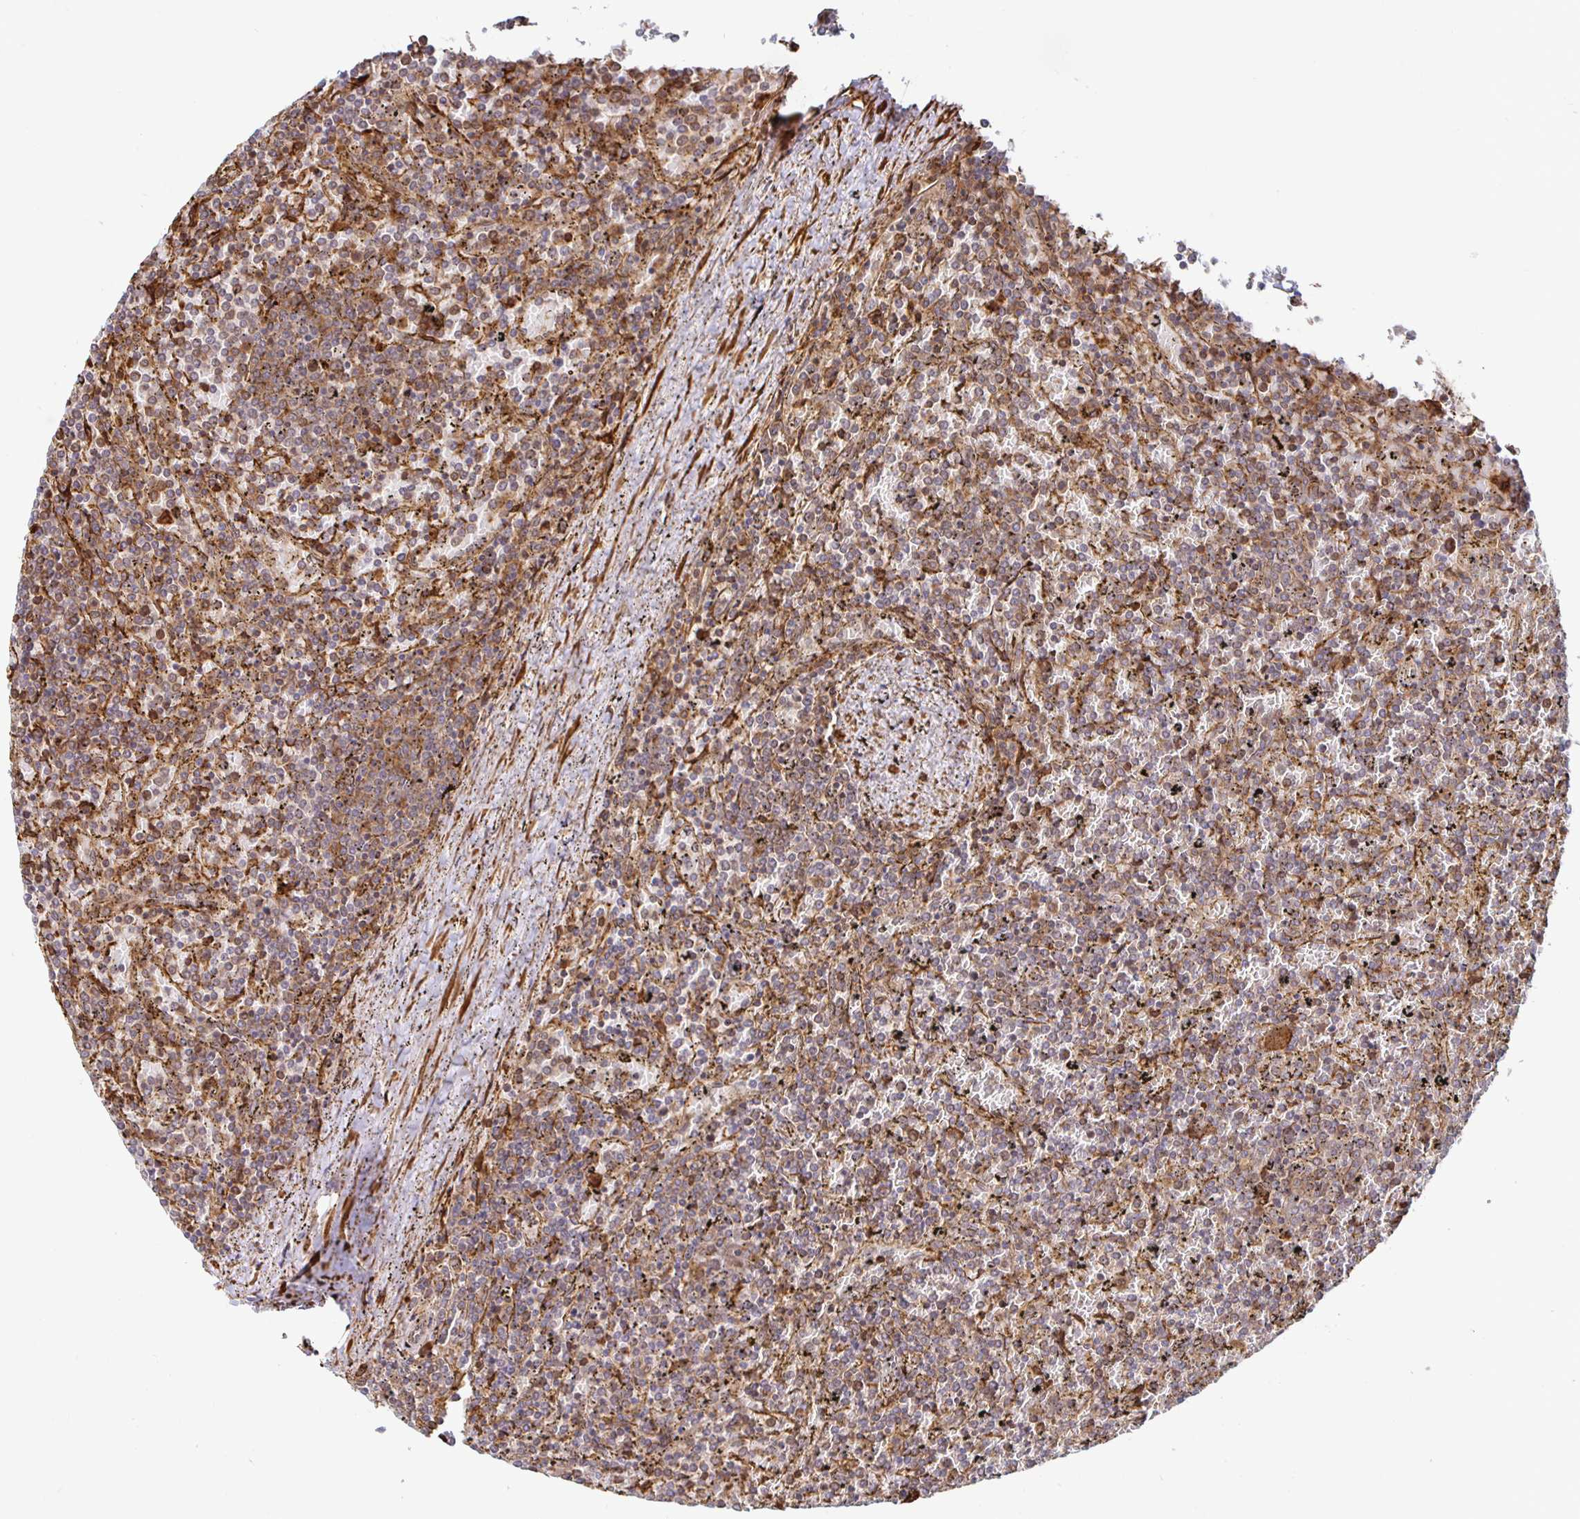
{"staining": {"intensity": "moderate", "quantity": ">75%", "location": "cytoplasmic/membranous"}, "tissue": "lymphoma", "cell_type": "Tumor cells", "image_type": "cancer", "snomed": [{"axis": "morphology", "description": "Malignant lymphoma, non-Hodgkin's type, Low grade"}, {"axis": "topography", "description": "Spleen"}], "caption": "The photomicrograph shows a brown stain indicating the presence of a protein in the cytoplasmic/membranous of tumor cells in low-grade malignant lymphoma, non-Hodgkin's type.", "gene": "STRAP", "patient": {"sex": "female", "age": 77}}